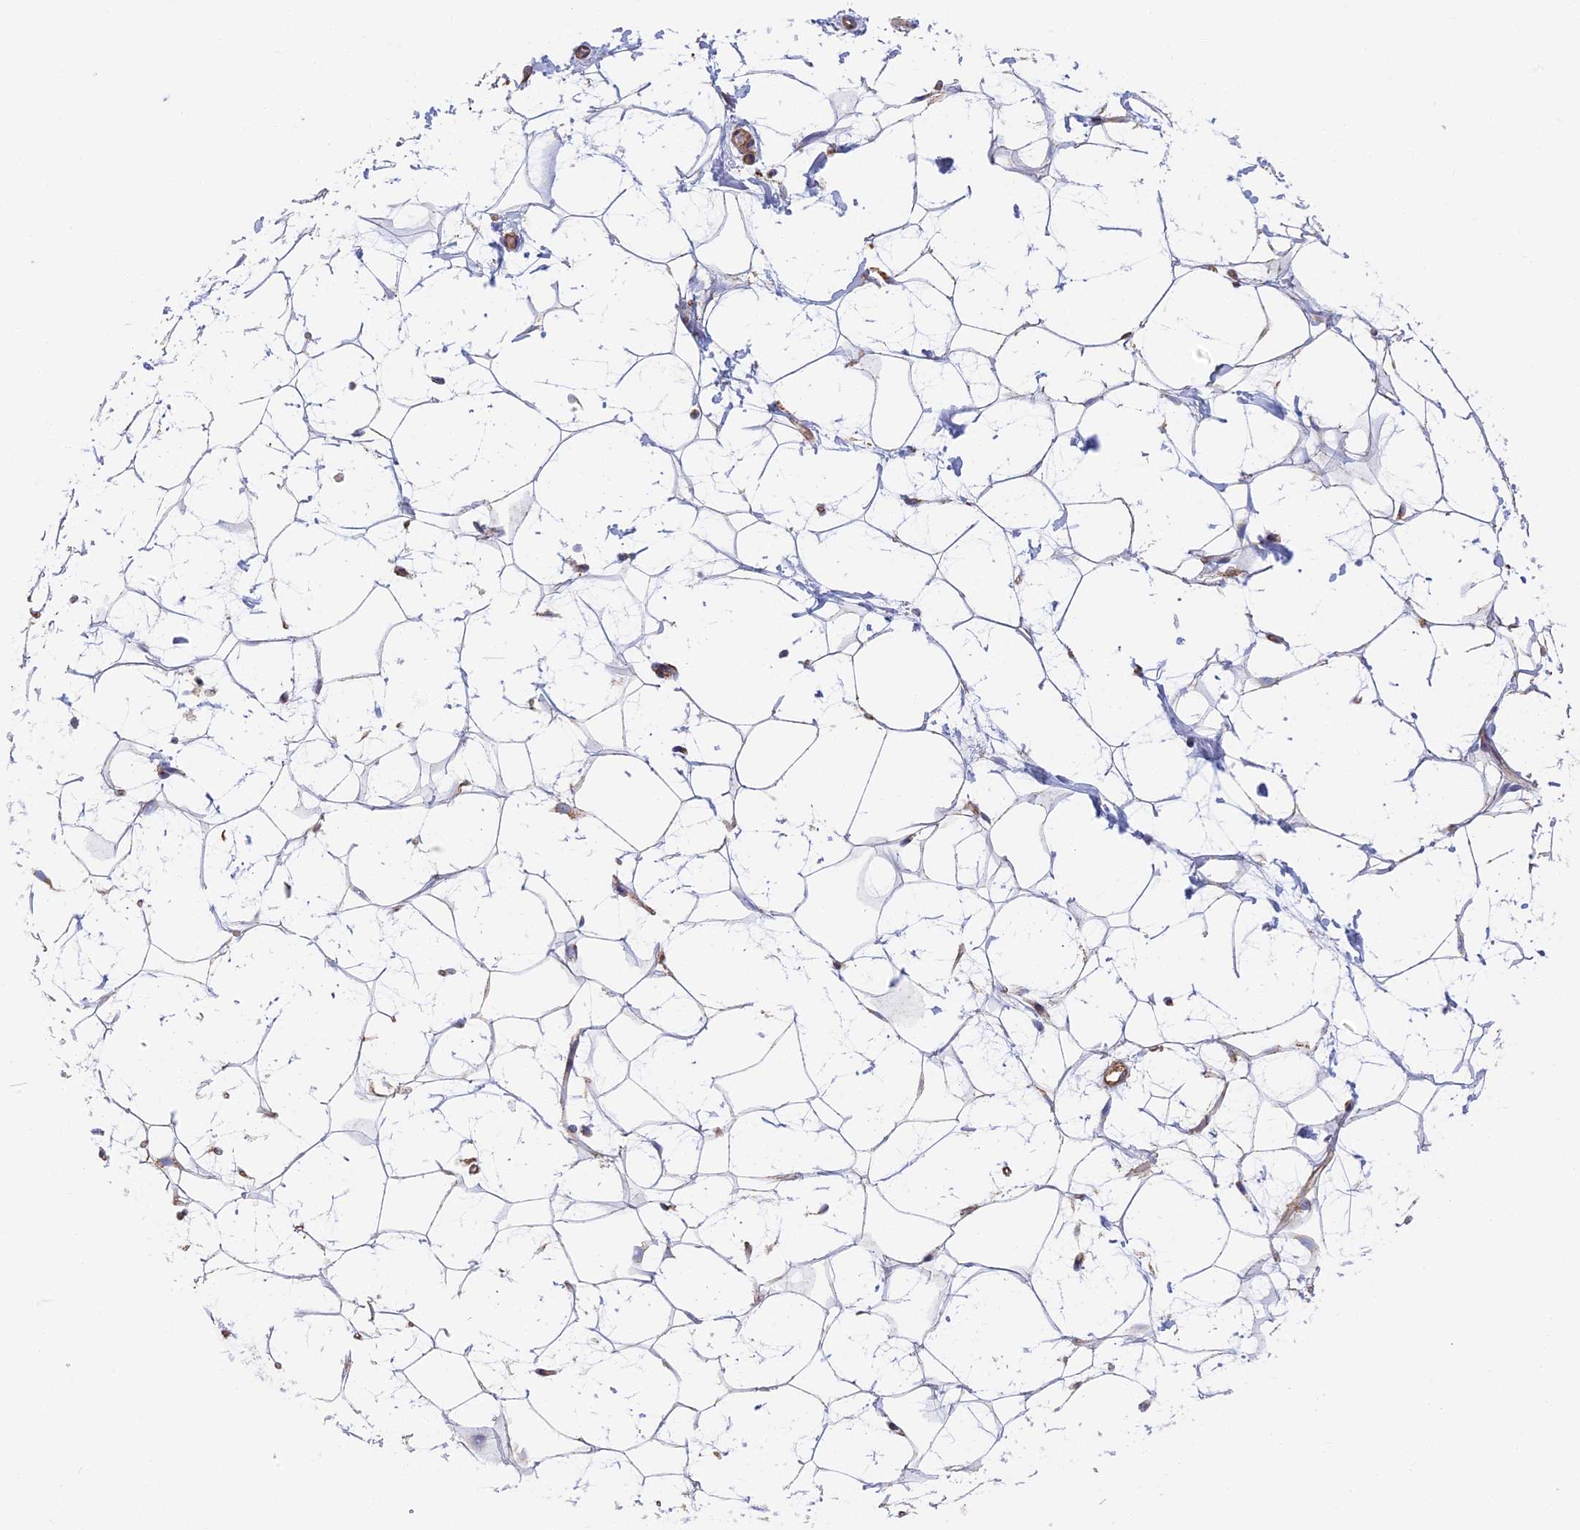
{"staining": {"intensity": "moderate", "quantity": "<25%", "location": "cytoplasmic/membranous"}, "tissue": "adipose tissue", "cell_type": "Adipocytes", "image_type": "normal", "snomed": [{"axis": "morphology", "description": "Normal tissue, NOS"}, {"axis": "topography", "description": "Breast"}], "caption": "Adipocytes show low levels of moderate cytoplasmic/membranous staining in approximately <25% of cells in unremarkable human adipose tissue. The protein is shown in brown color, while the nuclei are stained blue.", "gene": "DDA1", "patient": {"sex": "female", "age": 26}}